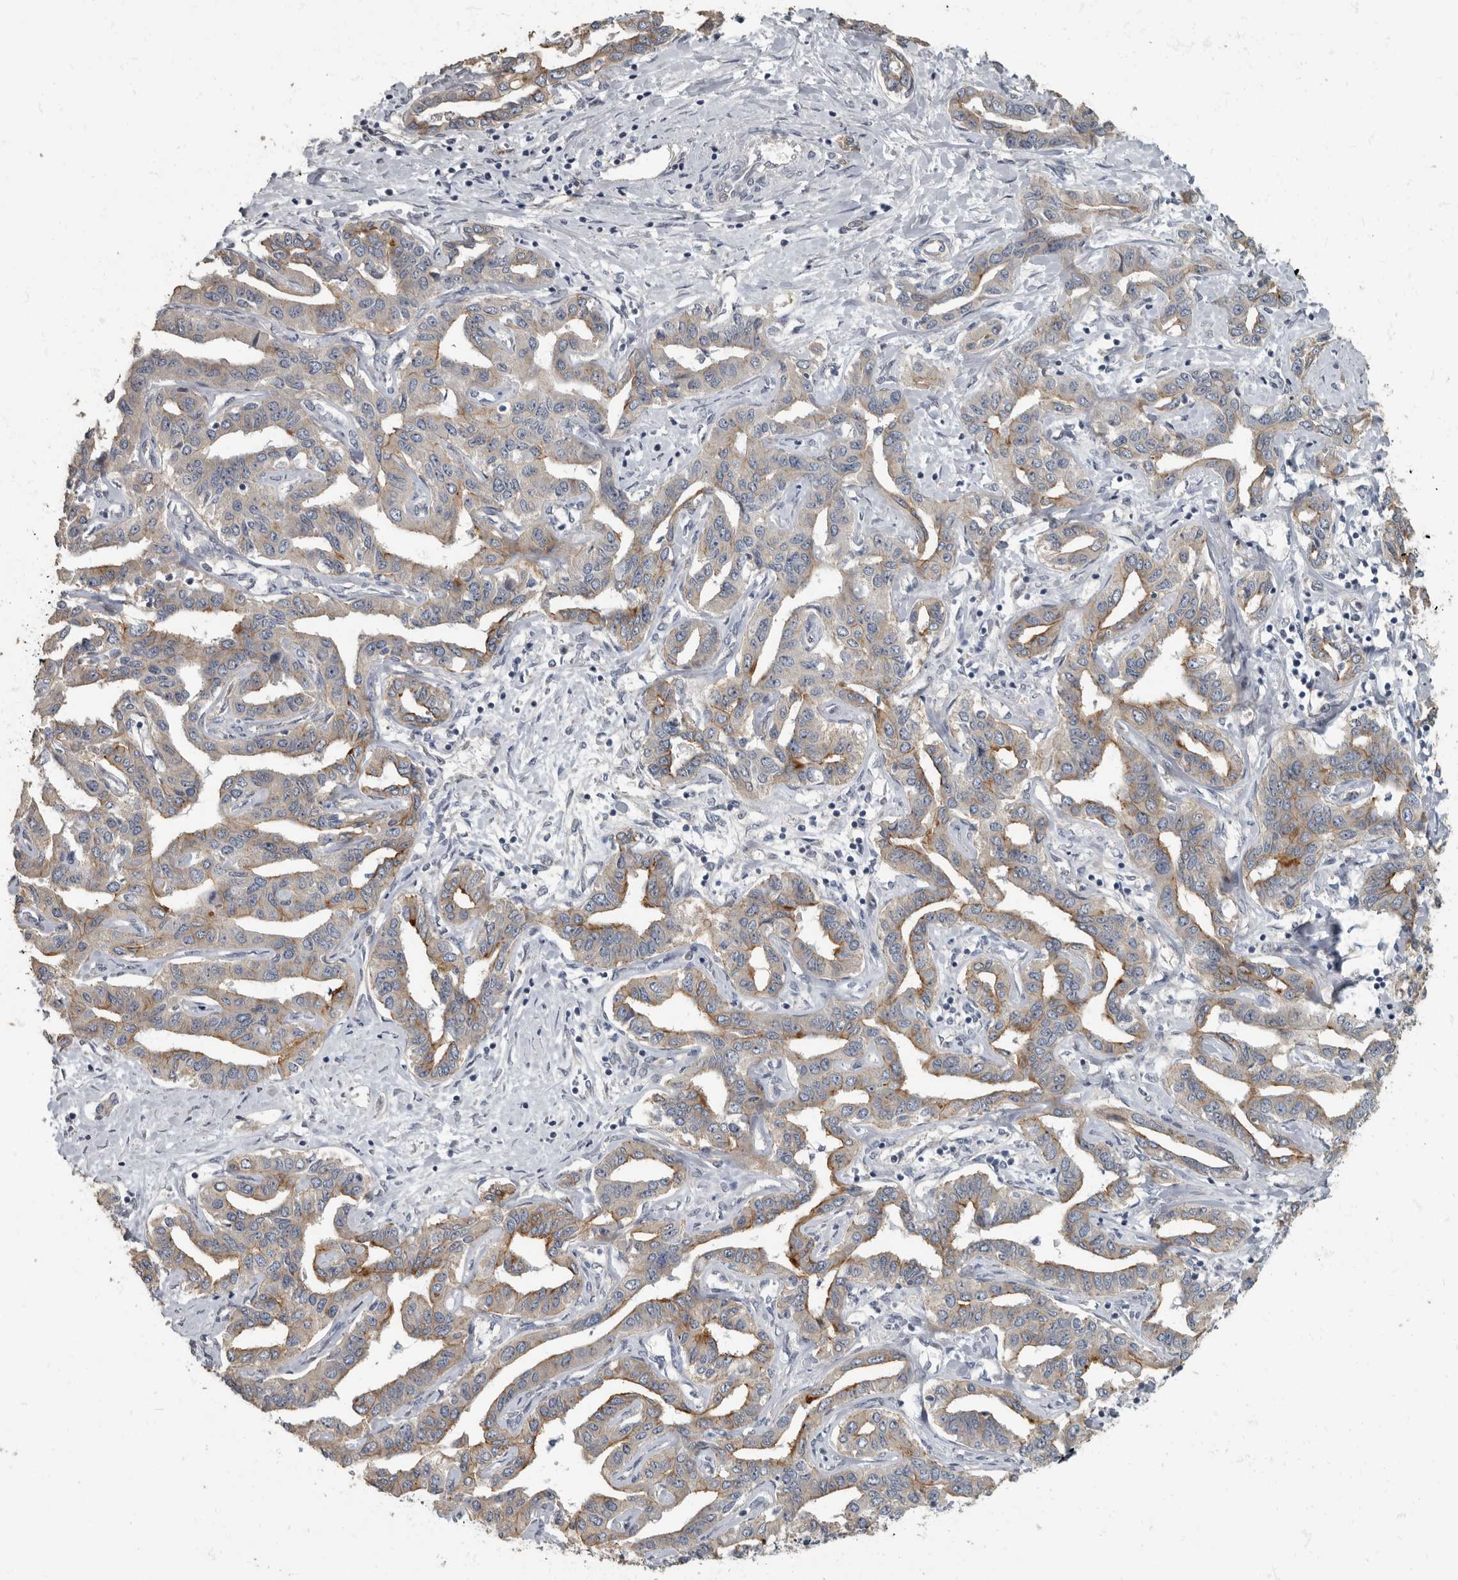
{"staining": {"intensity": "moderate", "quantity": "25%-75%", "location": "cytoplasmic/membranous"}, "tissue": "liver cancer", "cell_type": "Tumor cells", "image_type": "cancer", "snomed": [{"axis": "morphology", "description": "Cholangiocarcinoma"}, {"axis": "topography", "description": "Liver"}], "caption": "Liver cancer was stained to show a protein in brown. There is medium levels of moderate cytoplasmic/membranous positivity in about 25%-75% of tumor cells.", "gene": "PDK1", "patient": {"sex": "male", "age": 59}}